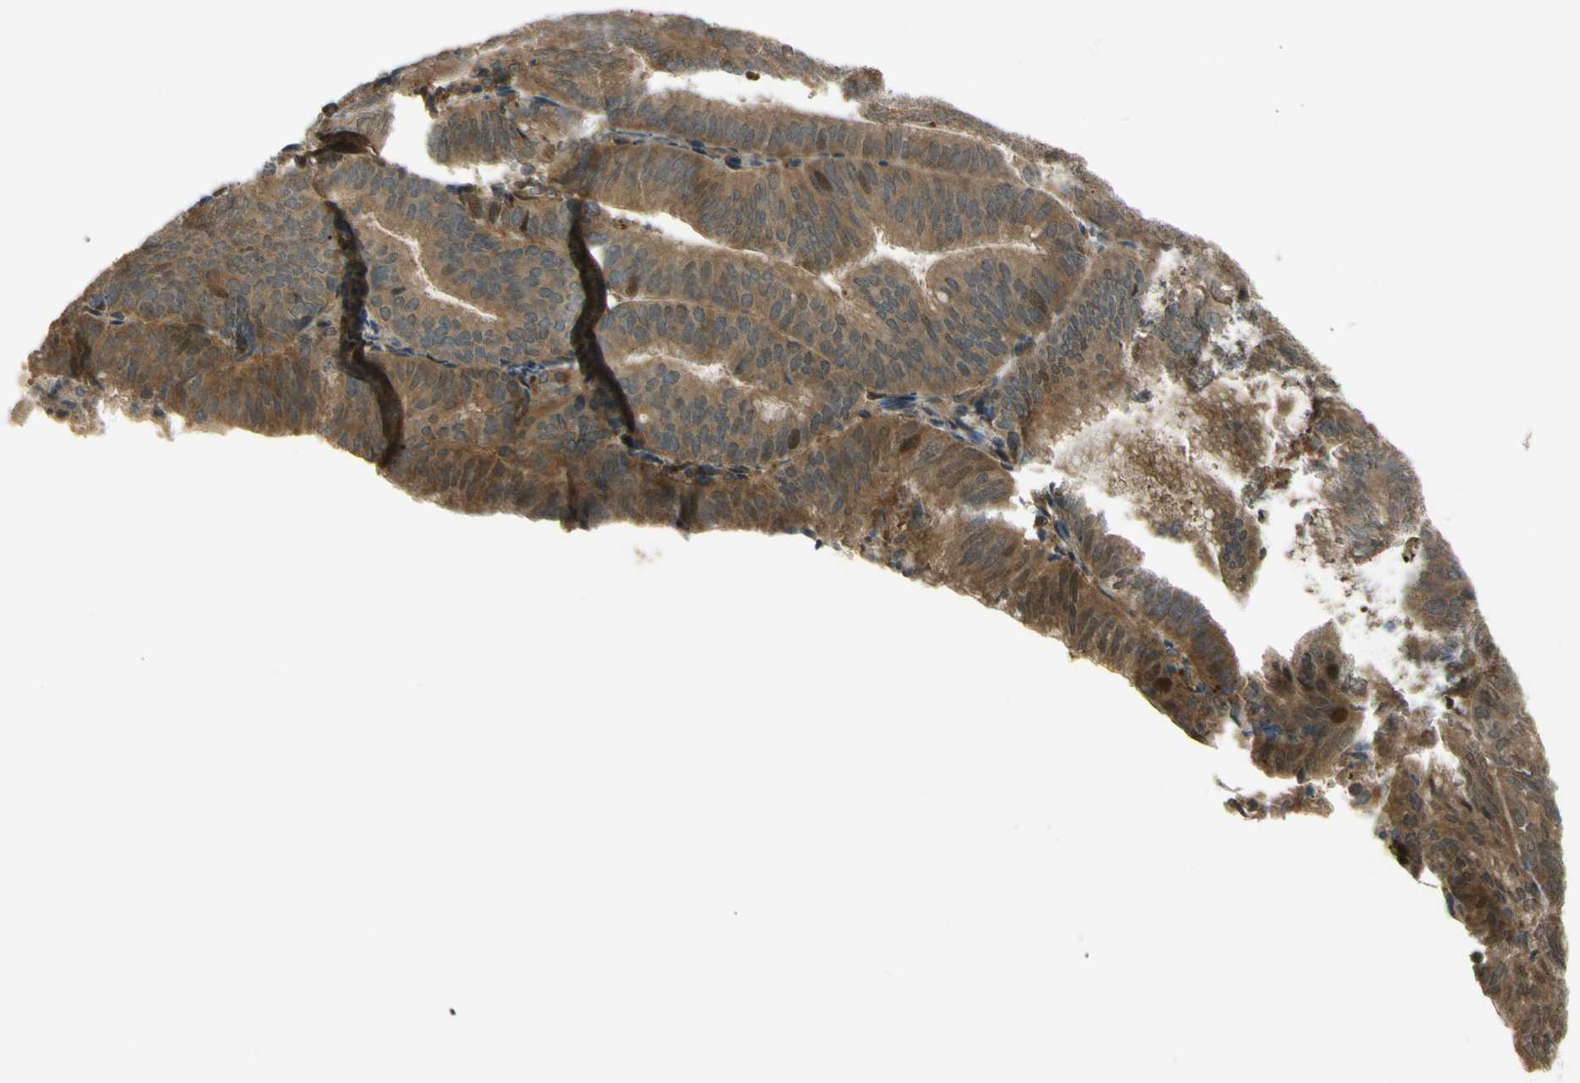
{"staining": {"intensity": "moderate", "quantity": ">75%", "location": "cytoplasmic/membranous"}, "tissue": "endometrial cancer", "cell_type": "Tumor cells", "image_type": "cancer", "snomed": [{"axis": "morphology", "description": "Adenocarcinoma, NOS"}, {"axis": "topography", "description": "Uterus"}], "caption": "IHC histopathology image of adenocarcinoma (endometrial) stained for a protein (brown), which displays medium levels of moderate cytoplasmic/membranous staining in approximately >75% of tumor cells.", "gene": "FLII", "patient": {"sex": "female", "age": 60}}